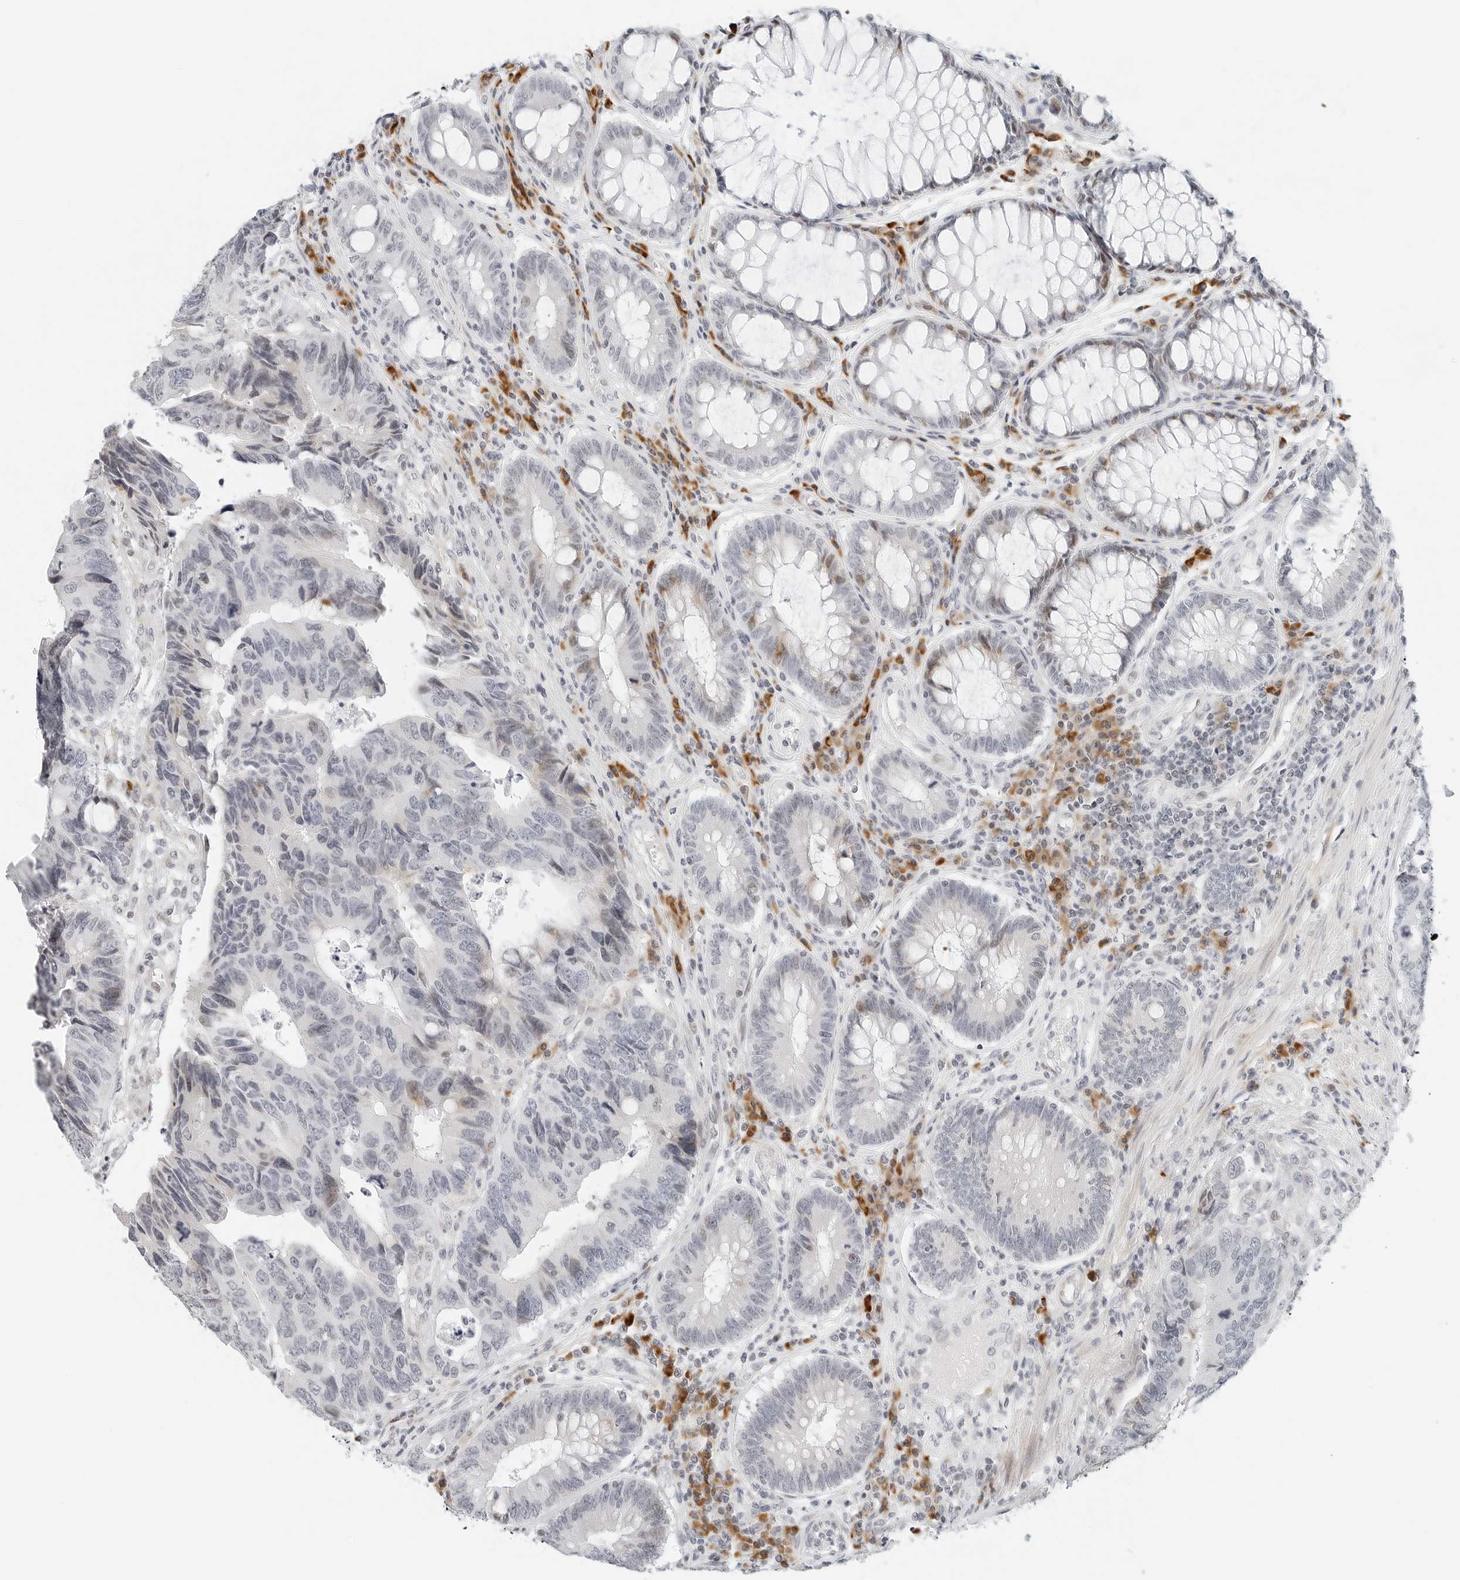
{"staining": {"intensity": "negative", "quantity": "none", "location": "none"}, "tissue": "colorectal cancer", "cell_type": "Tumor cells", "image_type": "cancer", "snomed": [{"axis": "morphology", "description": "Adenocarcinoma, NOS"}, {"axis": "topography", "description": "Rectum"}], "caption": "The immunohistochemistry histopathology image has no significant staining in tumor cells of colorectal cancer (adenocarcinoma) tissue. Nuclei are stained in blue.", "gene": "PARP10", "patient": {"sex": "male", "age": 84}}